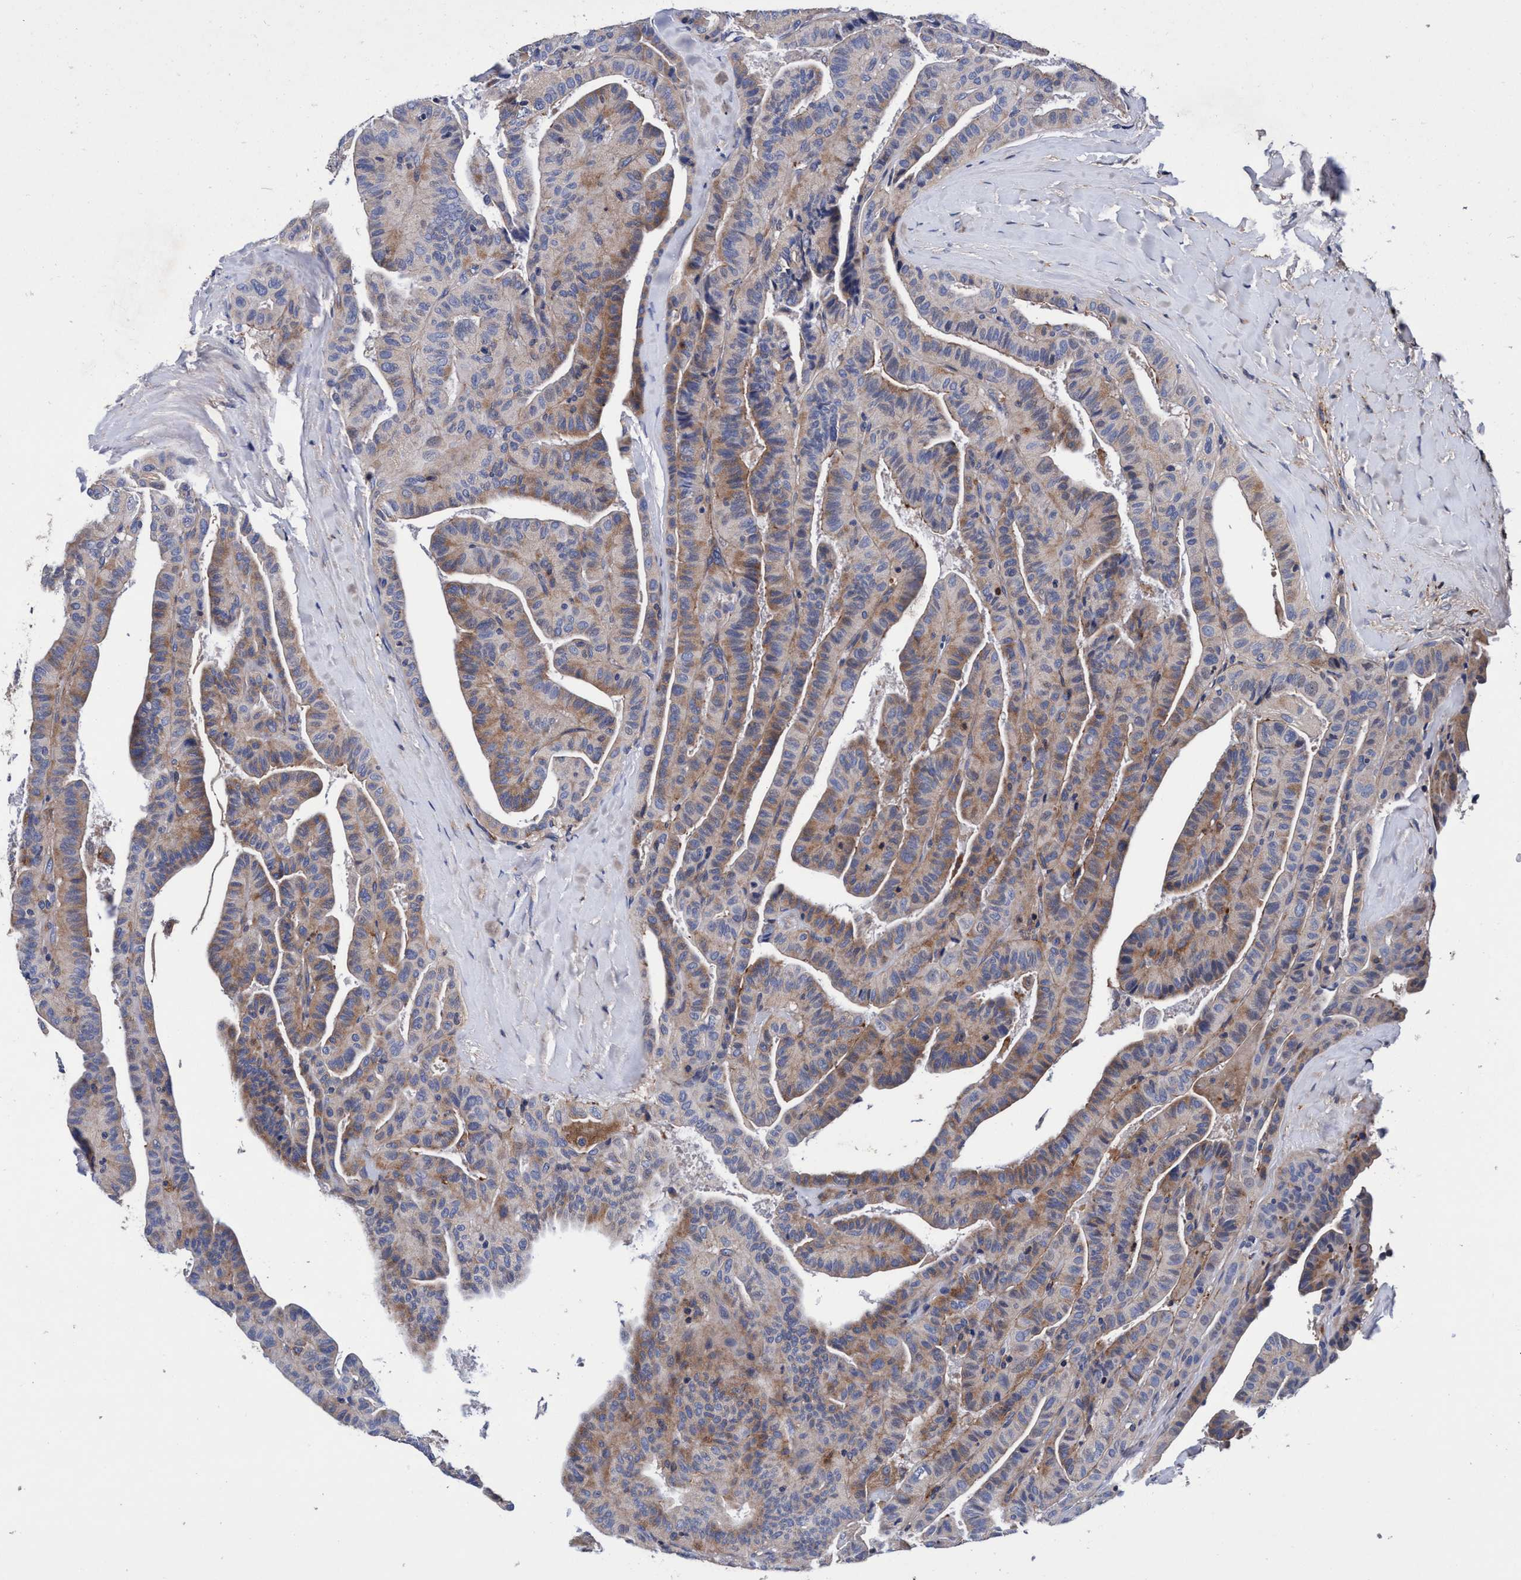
{"staining": {"intensity": "moderate", "quantity": "25%-75%", "location": "cytoplasmic/membranous"}, "tissue": "thyroid cancer", "cell_type": "Tumor cells", "image_type": "cancer", "snomed": [{"axis": "morphology", "description": "Papillary adenocarcinoma, NOS"}, {"axis": "topography", "description": "Thyroid gland"}], "caption": "Thyroid cancer stained for a protein (brown) displays moderate cytoplasmic/membranous positive expression in approximately 25%-75% of tumor cells.", "gene": "RNF208", "patient": {"sex": "male", "age": 77}}